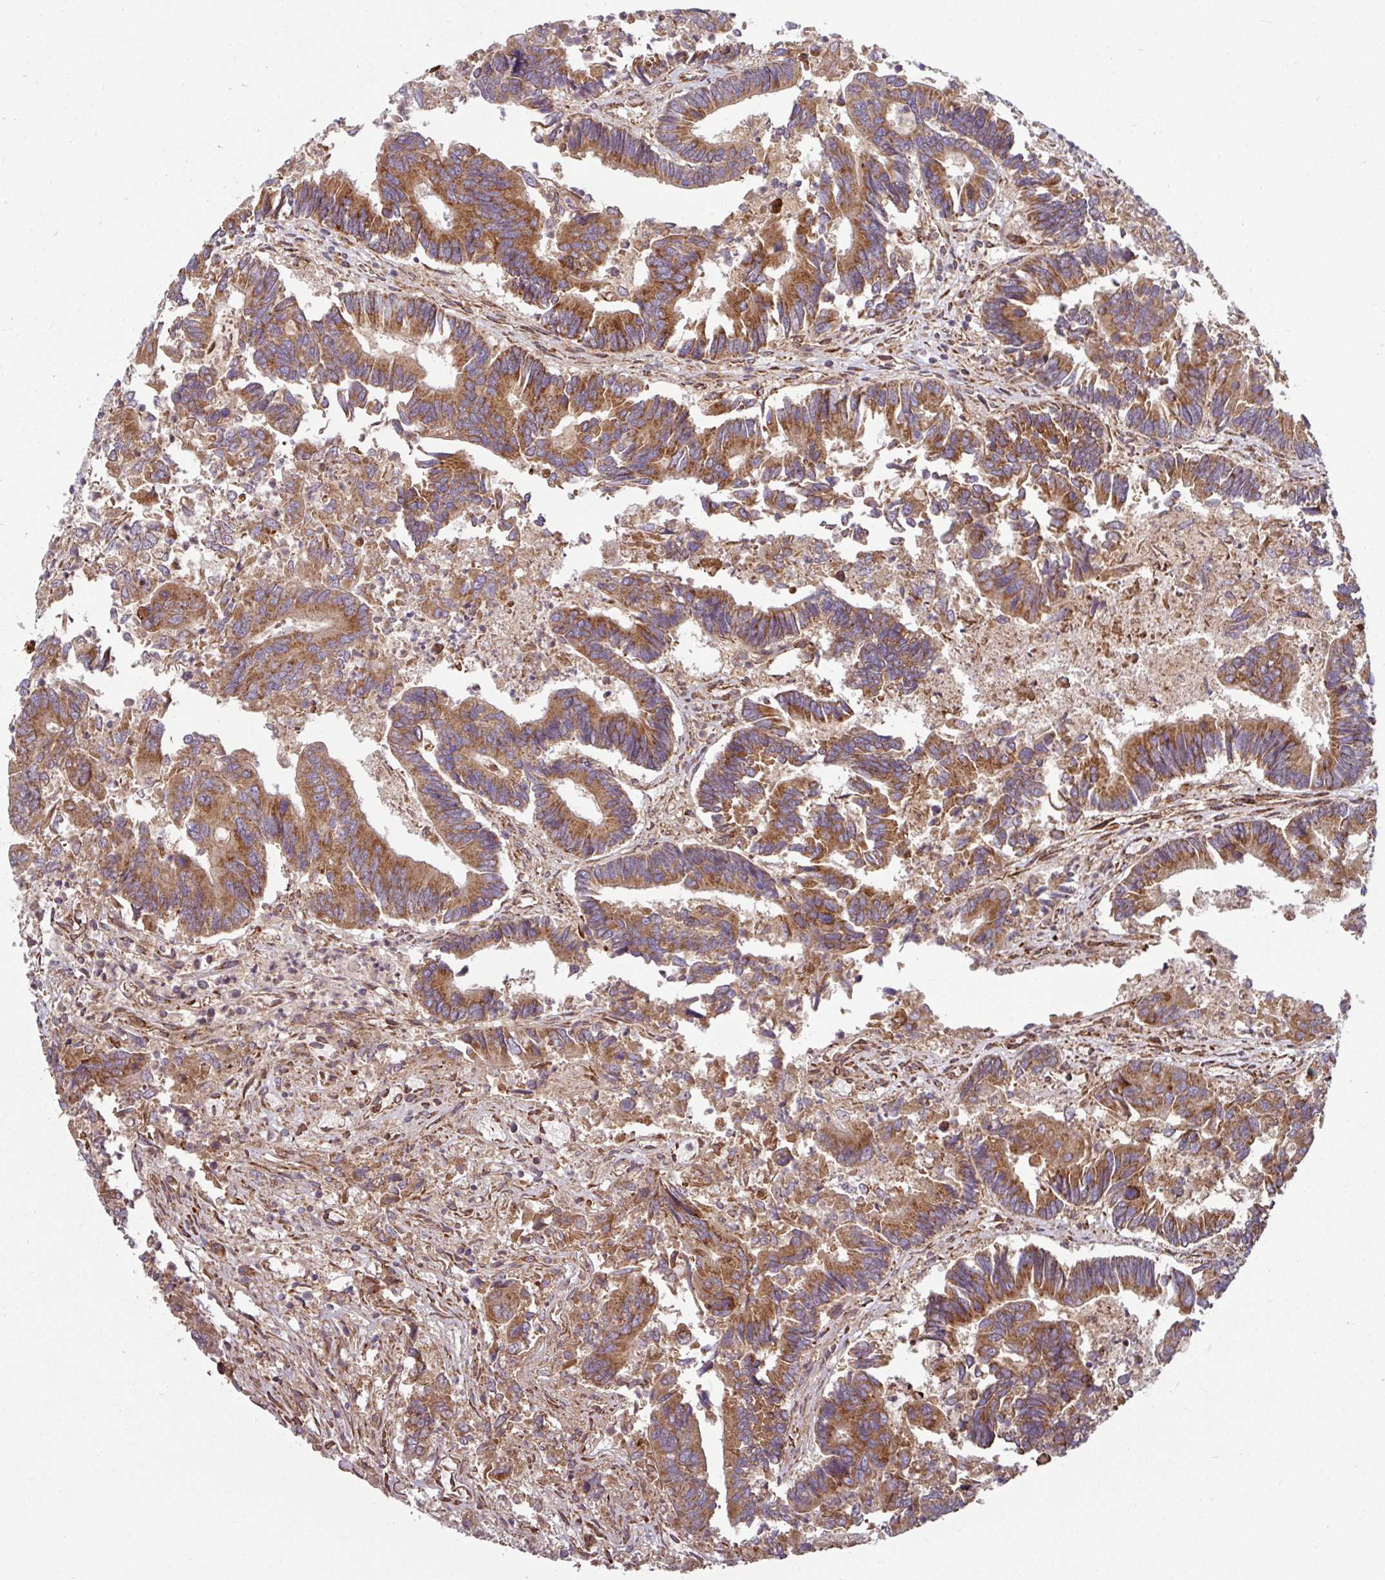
{"staining": {"intensity": "moderate", "quantity": ">75%", "location": "cytoplasmic/membranous"}, "tissue": "colorectal cancer", "cell_type": "Tumor cells", "image_type": "cancer", "snomed": [{"axis": "morphology", "description": "Adenocarcinoma, NOS"}, {"axis": "topography", "description": "Colon"}], "caption": "Protein analysis of colorectal cancer tissue demonstrates moderate cytoplasmic/membranous positivity in about >75% of tumor cells. (Brightfield microscopy of DAB IHC at high magnification).", "gene": "RAB5A", "patient": {"sex": "female", "age": 67}}